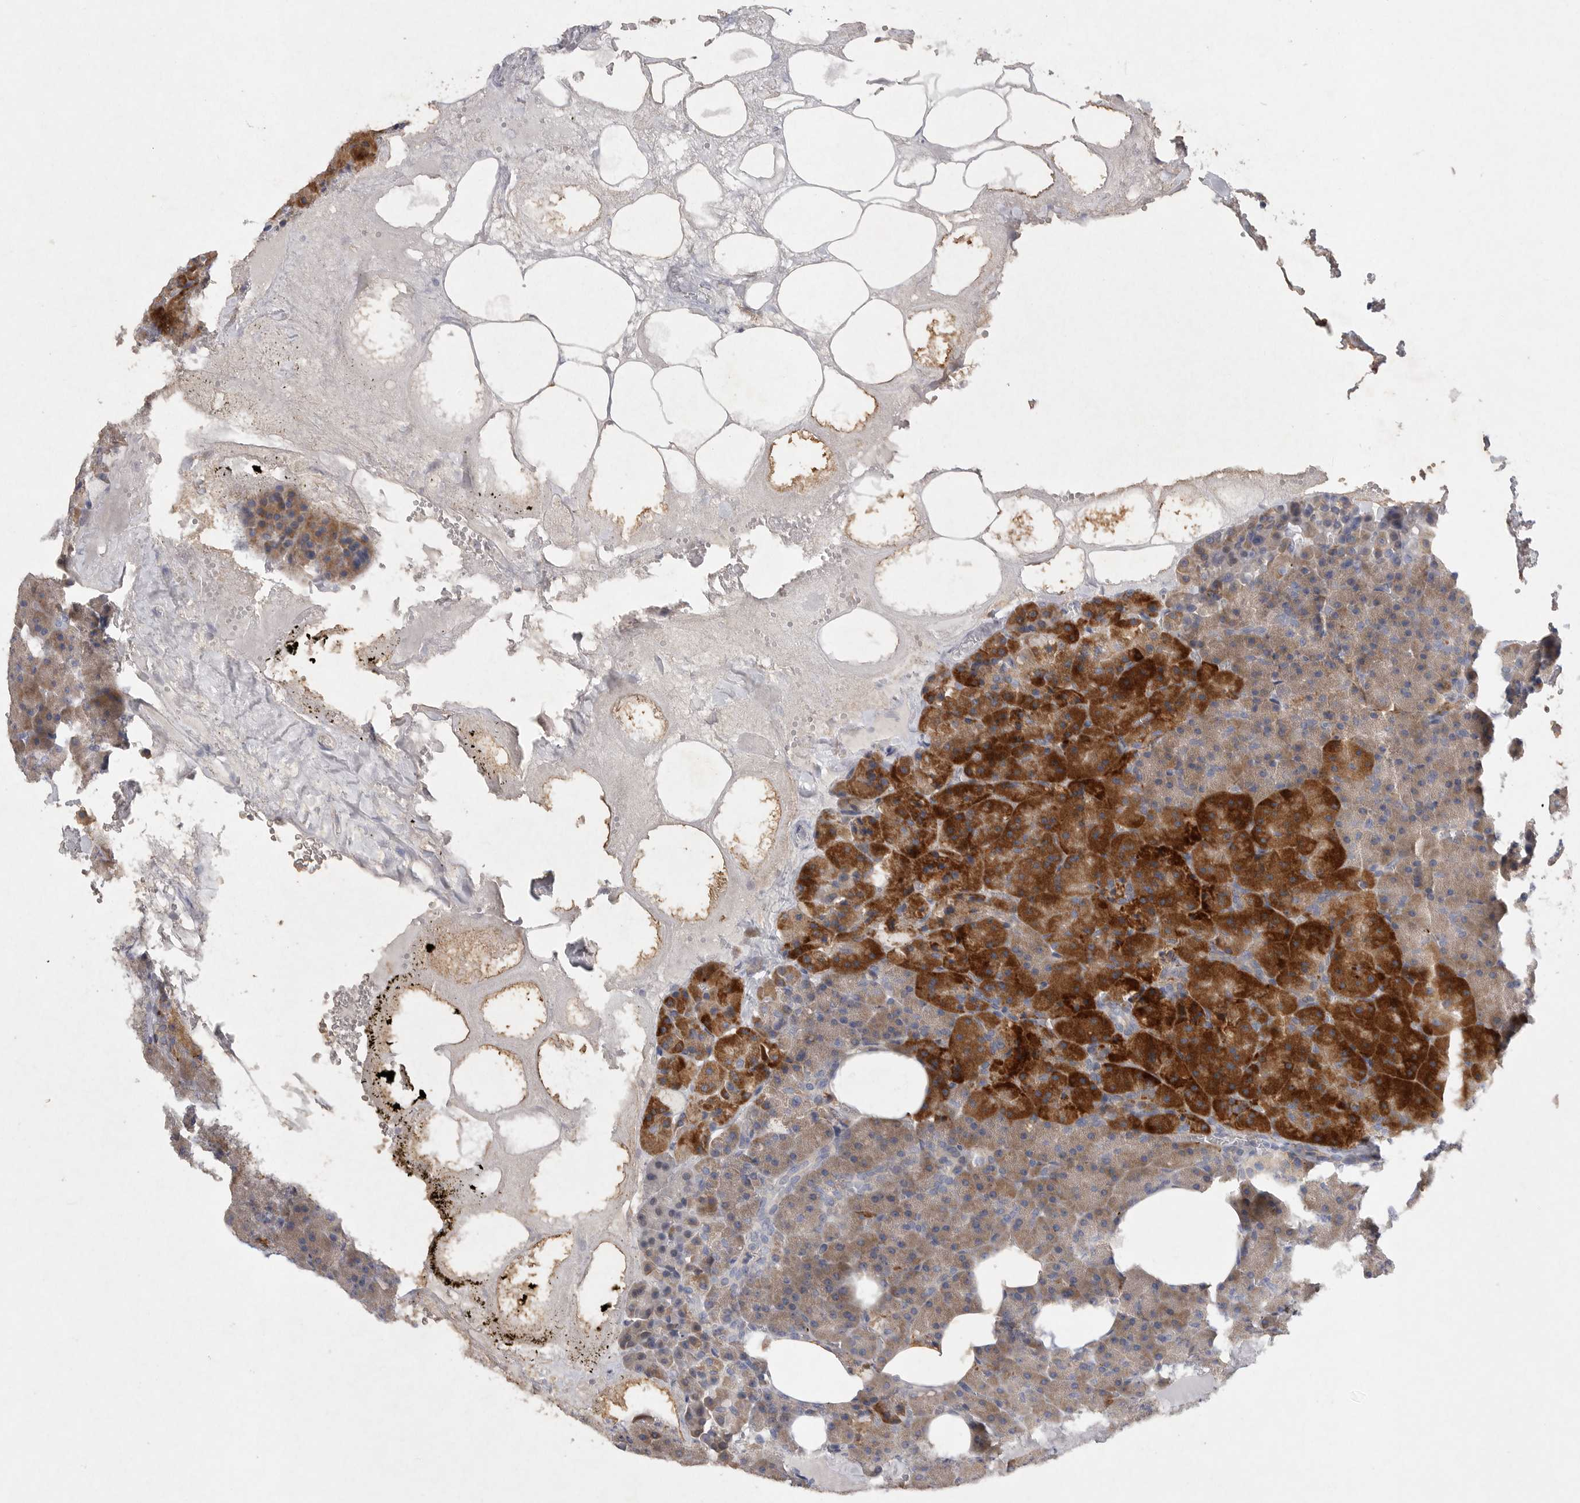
{"staining": {"intensity": "moderate", "quantity": ">75%", "location": "cytoplasmic/membranous"}, "tissue": "pancreas", "cell_type": "Exocrine glandular cells", "image_type": "normal", "snomed": [{"axis": "morphology", "description": "Normal tissue, NOS"}, {"axis": "morphology", "description": "Carcinoid, malignant, NOS"}, {"axis": "topography", "description": "Pancreas"}], "caption": "Moderate cytoplasmic/membranous staining is identified in approximately >75% of exocrine glandular cells in unremarkable pancreas. The staining is performed using DAB brown chromogen to label protein expression. The nuclei are counter-stained blue using hematoxylin.", "gene": "EDEM3", "patient": {"sex": "female", "age": 35}}